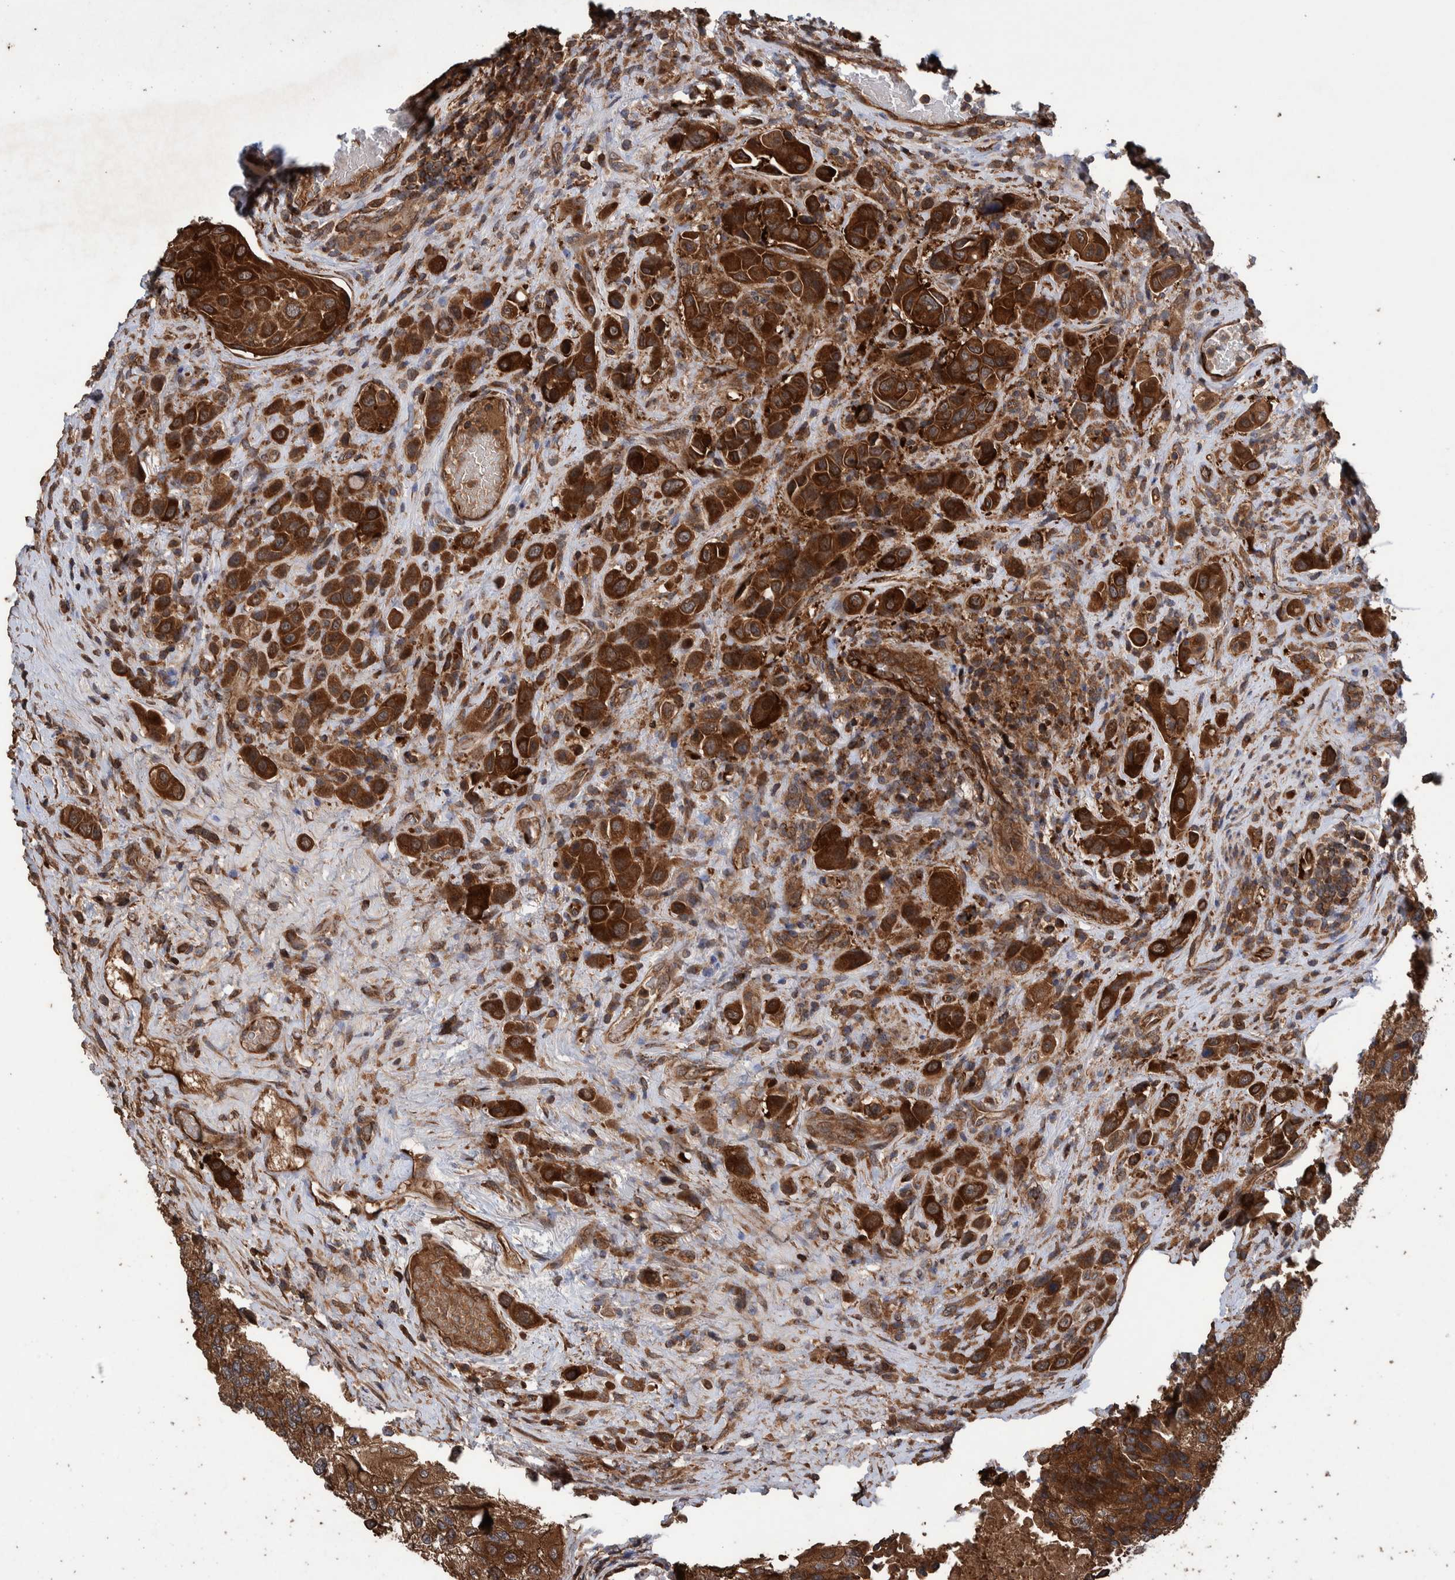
{"staining": {"intensity": "strong", "quantity": ">75%", "location": "cytoplasmic/membranous"}, "tissue": "urothelial cancer", "cell_type": "Tumor cells", "image_type": "cancer", "snomed": [{"axis": "morphology", "description": "Urothelial carcinoma, High grade"}, {"axis": "topography", "description": "Urinary bladder"}], "caption": "Protein expression analysis of high-grade urothelial carcinoma displays strong cytoplasmic/membranous positivity in about >75% of tumor cells.", "gene": "TRIM16", "patient": {"sex": "male", "age": 50}}